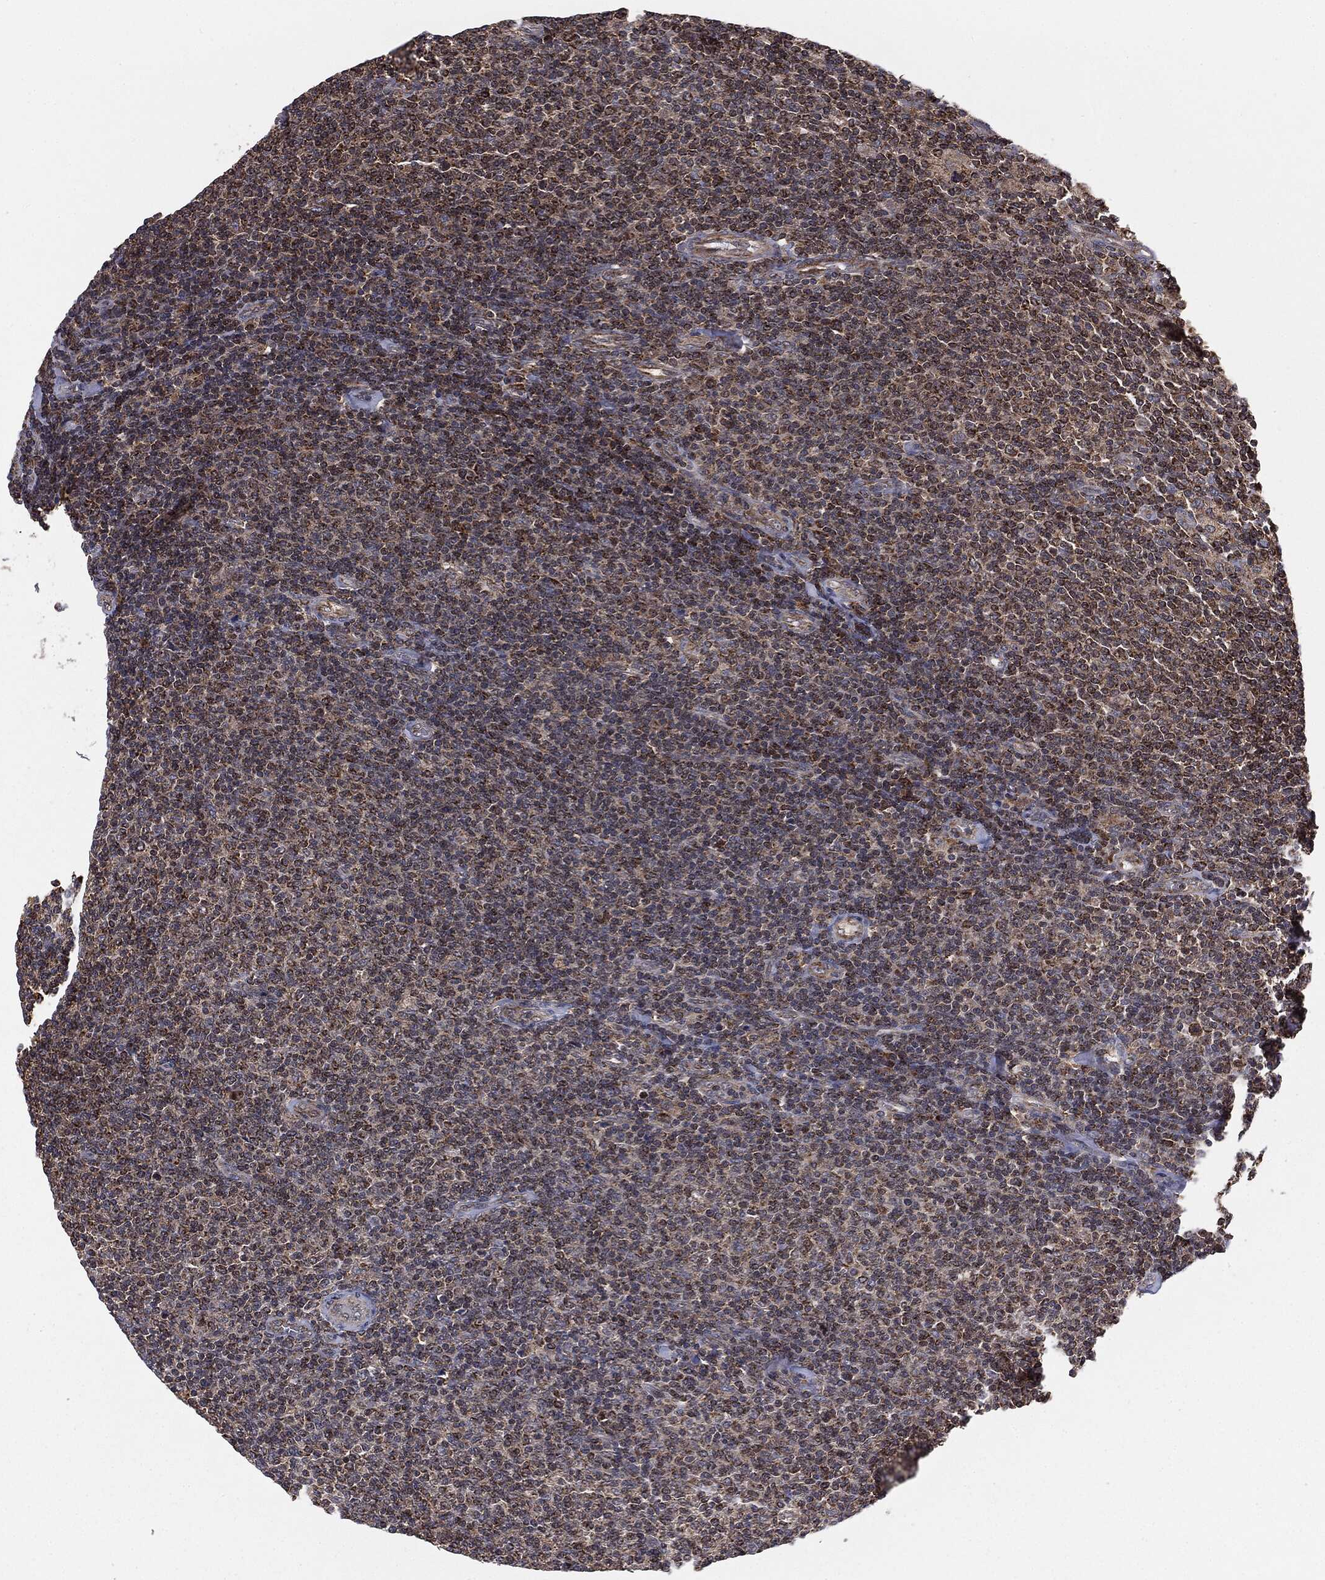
{"staining": {"intensity": "moderate", "quantity": ">75%", "location": "cytoplasmic/membranous"}, "tissue": "lymphoma", "cell_type": "Tumor cells", "image_type": "cancer", "snomed": [{"axis": "morphology", "description": "Malignant lymphoma, non-Hodgkin's type, Low grade"}, {"axis": "topography", "description": "Lymph node"}], "caption": "A brown stain labels moderate cytoplasmic/membranous positivity of a protein in human low-grade malignant lymphoma, non-Hodgkin's type tumor cells.", "gene": "MTOR", "patient": {"sex": "male", "age": 52}}